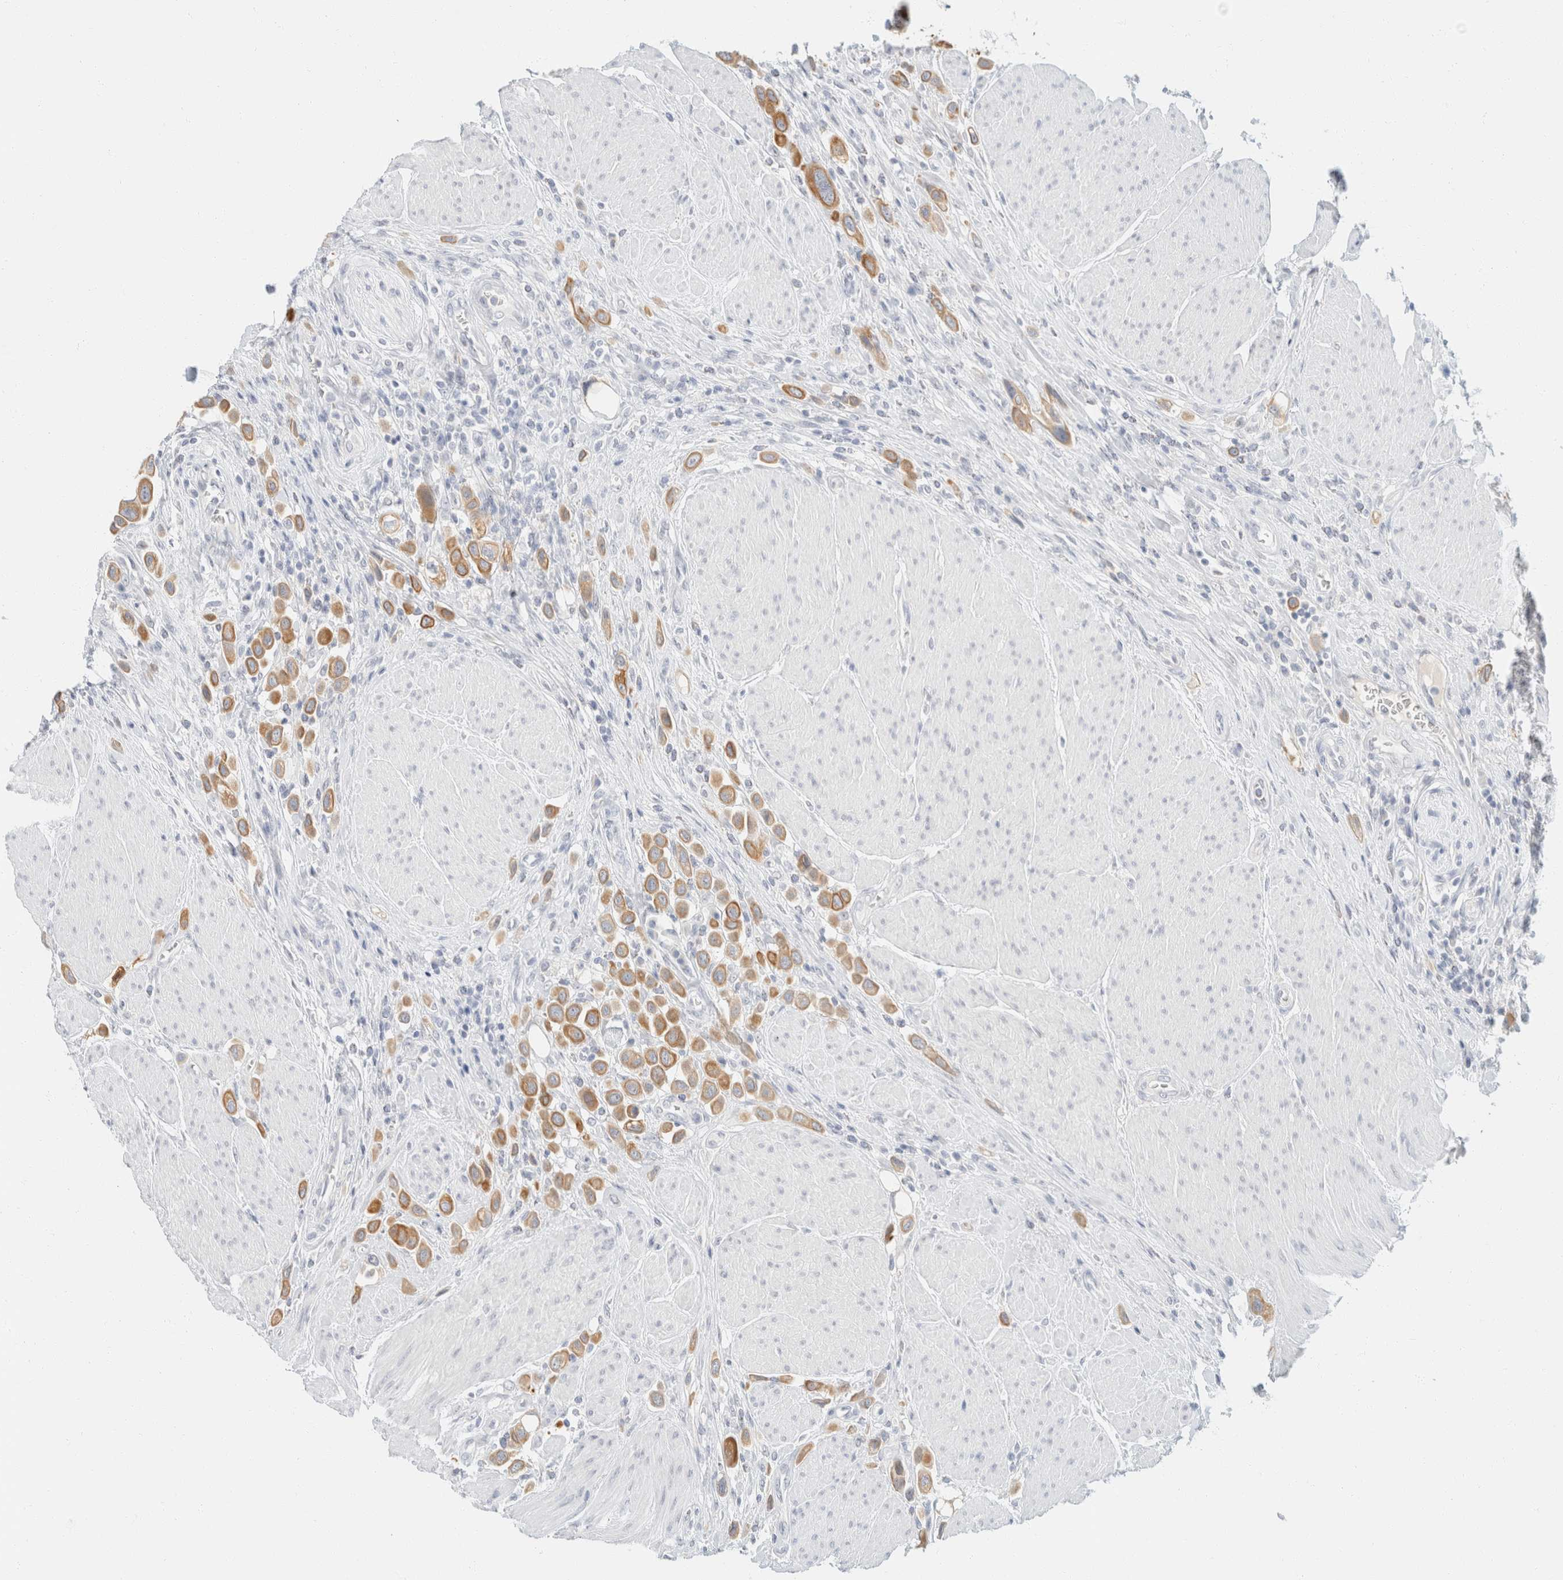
{"staining": {"intensity": "moderate", "quantity": ">75%", "location": "cytoplasmic/membranous"}, "tissue": "urothelial cancer", "cell_type": "Tumor cells", "image_type": "cancer", "snomed": [{"axis": "morphology", "description": "Urothelial carcinoma, High grade"}, {"axis": "topography", "description": "Urinary bladder"}], "caption": "Urothelial carcinoma (high-grade) stained with IHC exhibits moderate cytoplasmic/membranous positivity in approximately >75% of tumor cells. (DAB = brown stain, brightfield microscopy at high magnification).", "gene": "KRT20", "patient": {"sex": "male", "age": 50}}